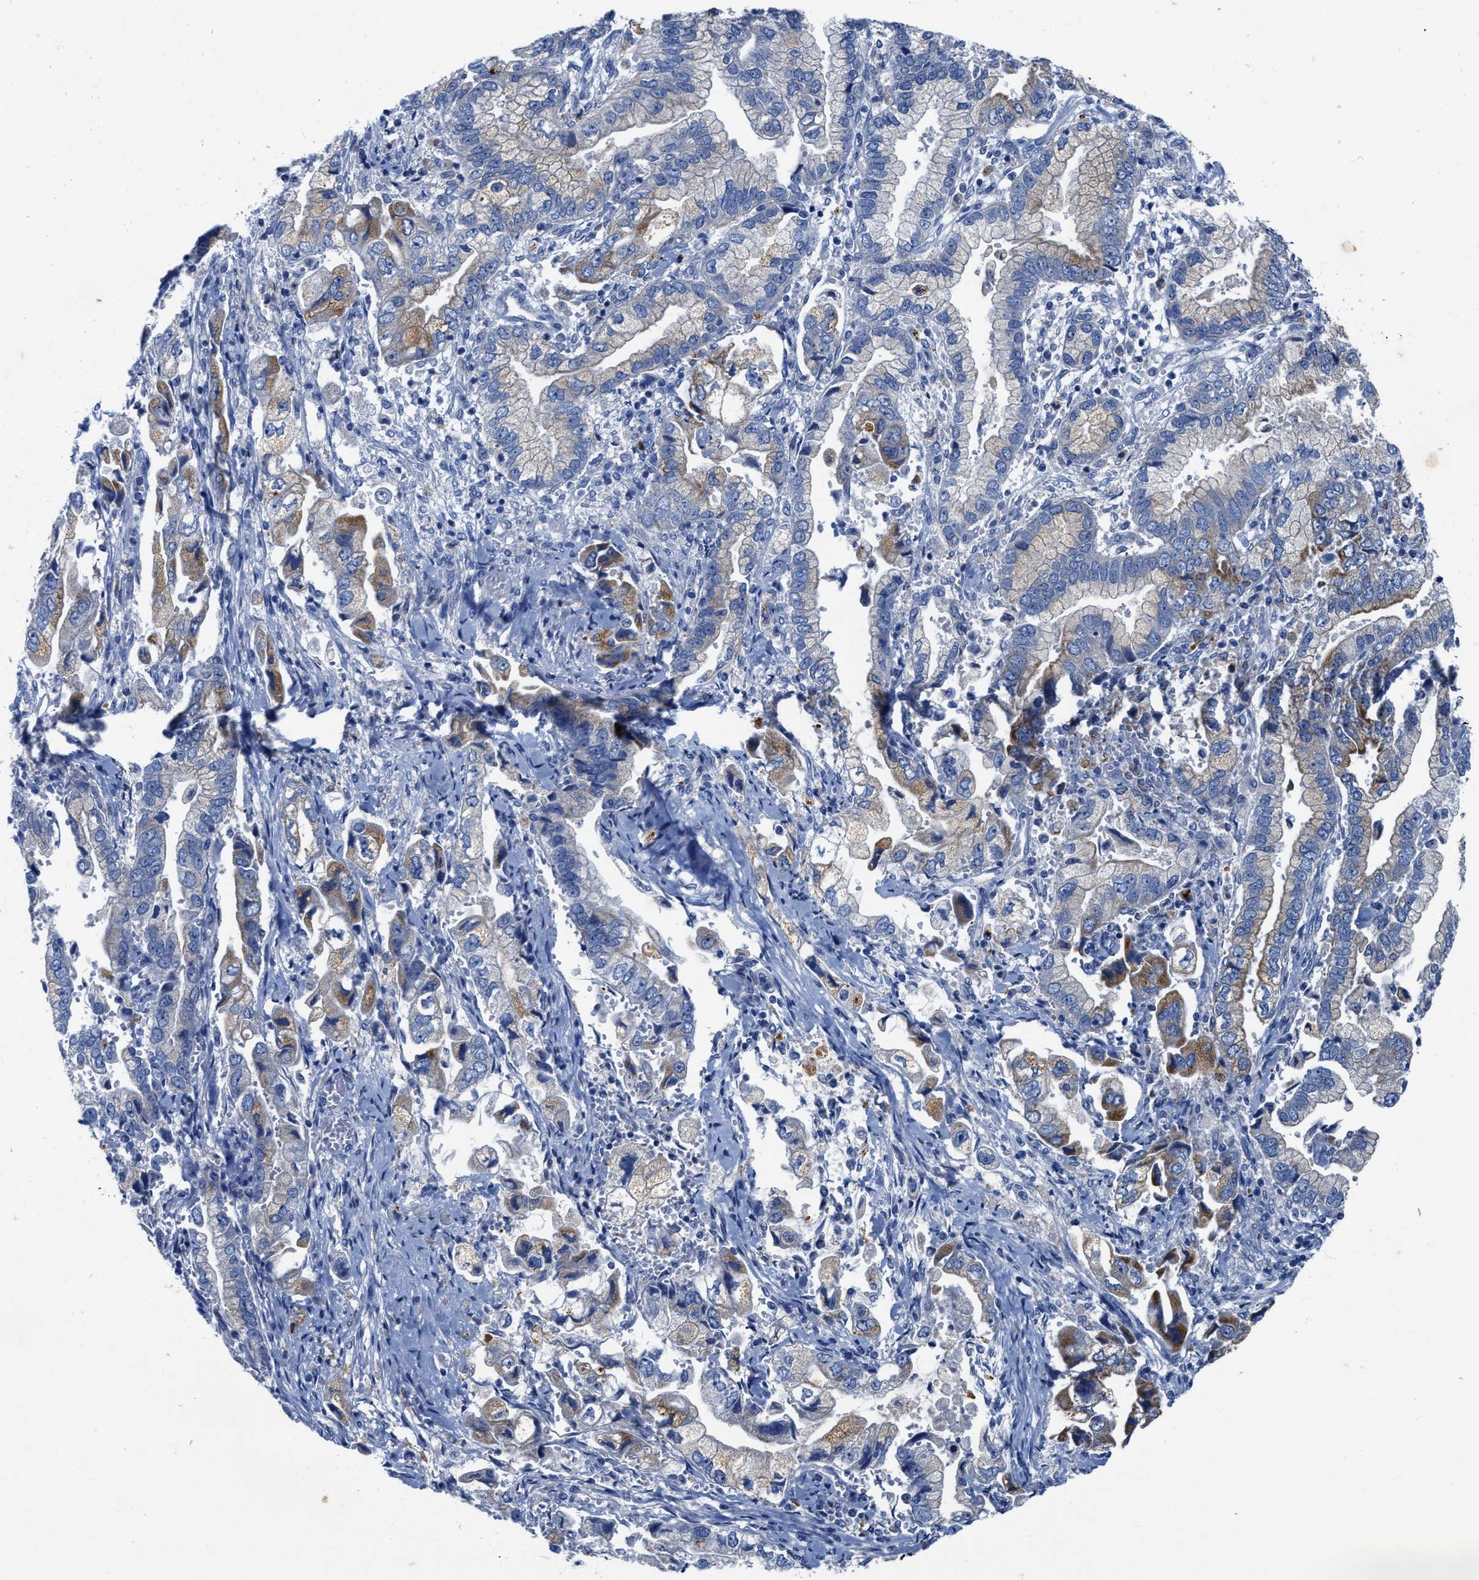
{"staining": {"intensity": "moderate", "quantity": "<25%", "location": "cytoplasmic/membranous"}, "tissue": "stomach cancer", "cell_type": "Tumor cells", "image_type": "cancer", "snomed": [{"axis": "morphology", "description": "Normal tissue, NOS"}, {"axis": "morphology", "description": "Adenocarcinoma, NOS"}, {"axis": "topography", "description": "Stomach"}], "caption": "Protein analysis of adenocarcinoma (stomach) tissue reveals moderate cytoplasmic/membranous expression in approximately <25% of tumor cells. Immunohistochemistry (ihc) stains the protein in brown and the nuclei are stained blue.", "gene": "TBRG4", "patient": {"sex": "male", "age": 62}}